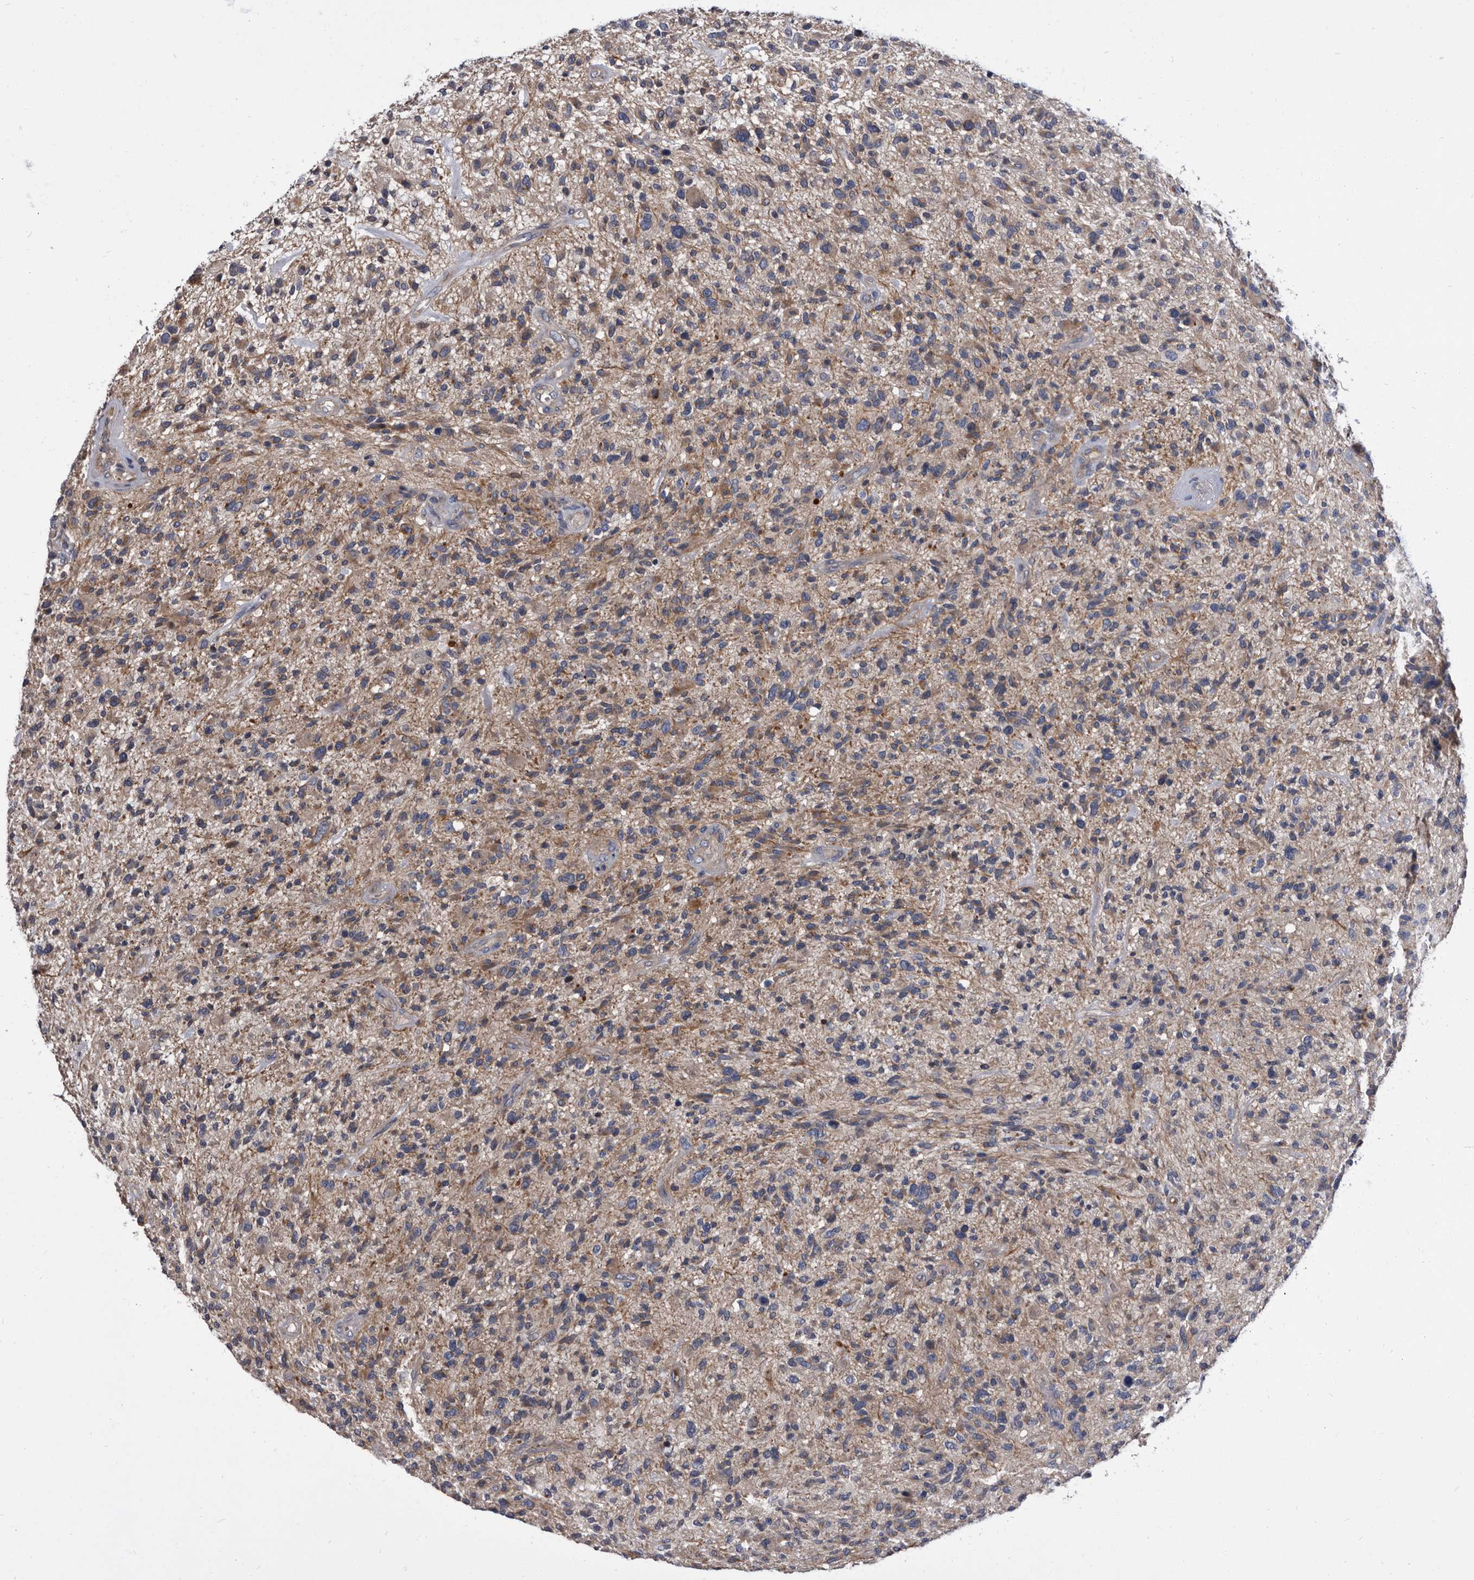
{"staining": {"intensity": "negative", "quantity": "none", "location": "none"}, "tissue": "glioma", "cell_type": "Tumor cells", "image_type": "cancer", "snomed": [{"axis": "morphology", "description": "Glioma, malignant, High grade"}, {"axis": "topography", "description": "Brain"}], "caption": "IHC photomicrograph of glioma stained for a protein (brown), which shows no positivity in tumor cells.", "gene": "DTNBP1", "patient": {"sex": "male", "age": 47}}